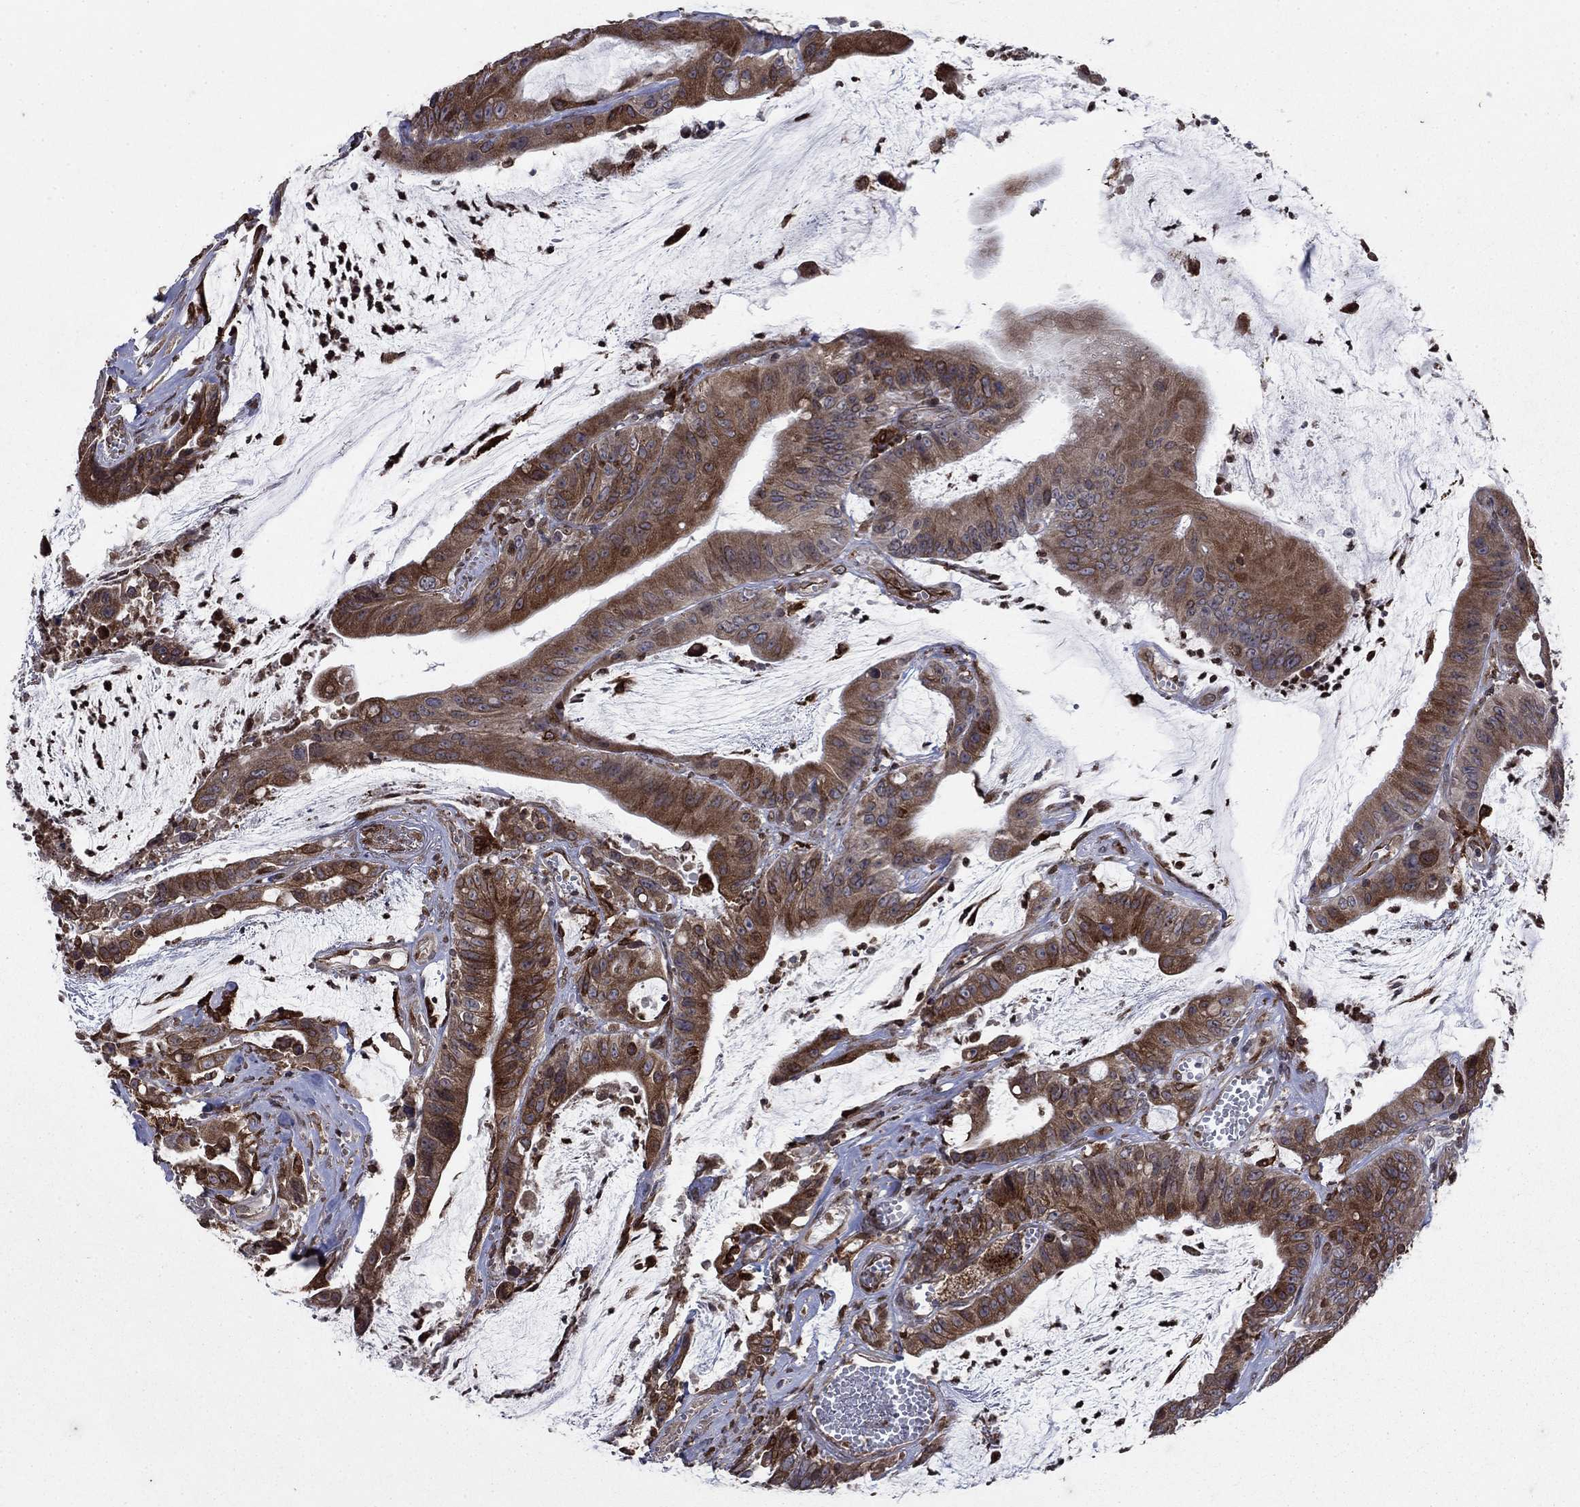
{"staining": {"intensity": "strong", "quantity": ">75%", "location": "cytoplasmic/membranous"}, "tissue": "colorectal cancer", "cell_type": "Tumor cells", "image_type": "cancer", "snomed": [{"axis": "morphology", "description": "Adenocarcinoma, NOS"}, {"axis": "topography", "description": "Colon"}], "caption": "Tumor cells reveal high levels of strong cytoplasmic/membranous positivity in approximately >75% of cells in colorectal adenocarcinoma.", "gene": "DHRS7", "patient": {"sex": "female", "age": 69}}